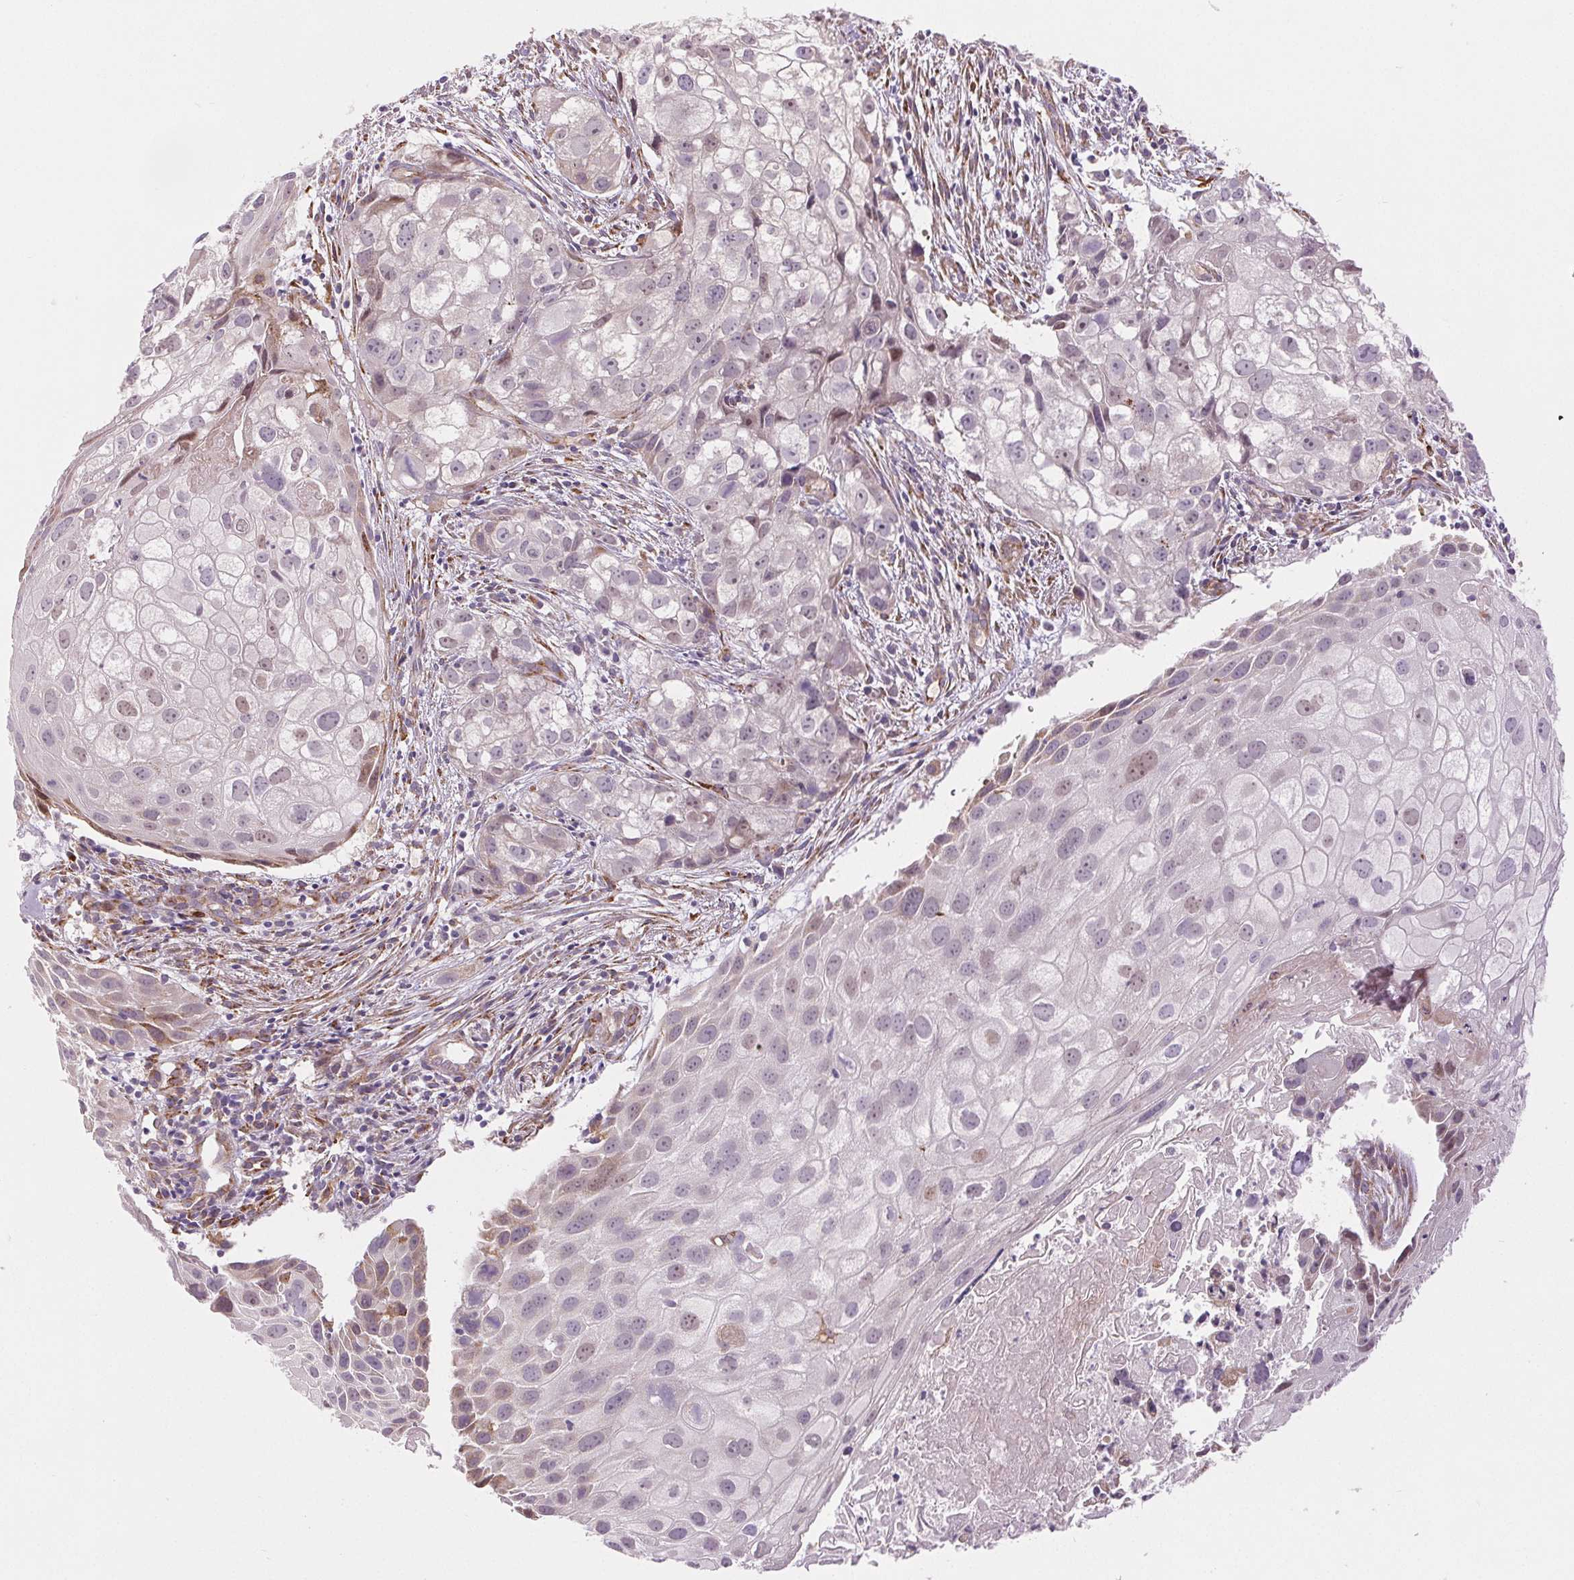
{"staining": {"intensity": "negative", "quantity": "none", "location": "none"}, "tissue": "cervical cancer", "cell_type": "Tumor cells", "image_type": "cancer", "snomed": [{"axis": "morphology", "description": "Squamous cell carcinoma, NOS"}, {"axis": "topography", "description": "Cervix"}], "caption": "Human cervical cancer (squamous cell carcinoma) stained for a protein using IHC shows no staining in tumor cells.", "gene": "METTL17", "patient": {"sex": "female", "age": 53}}